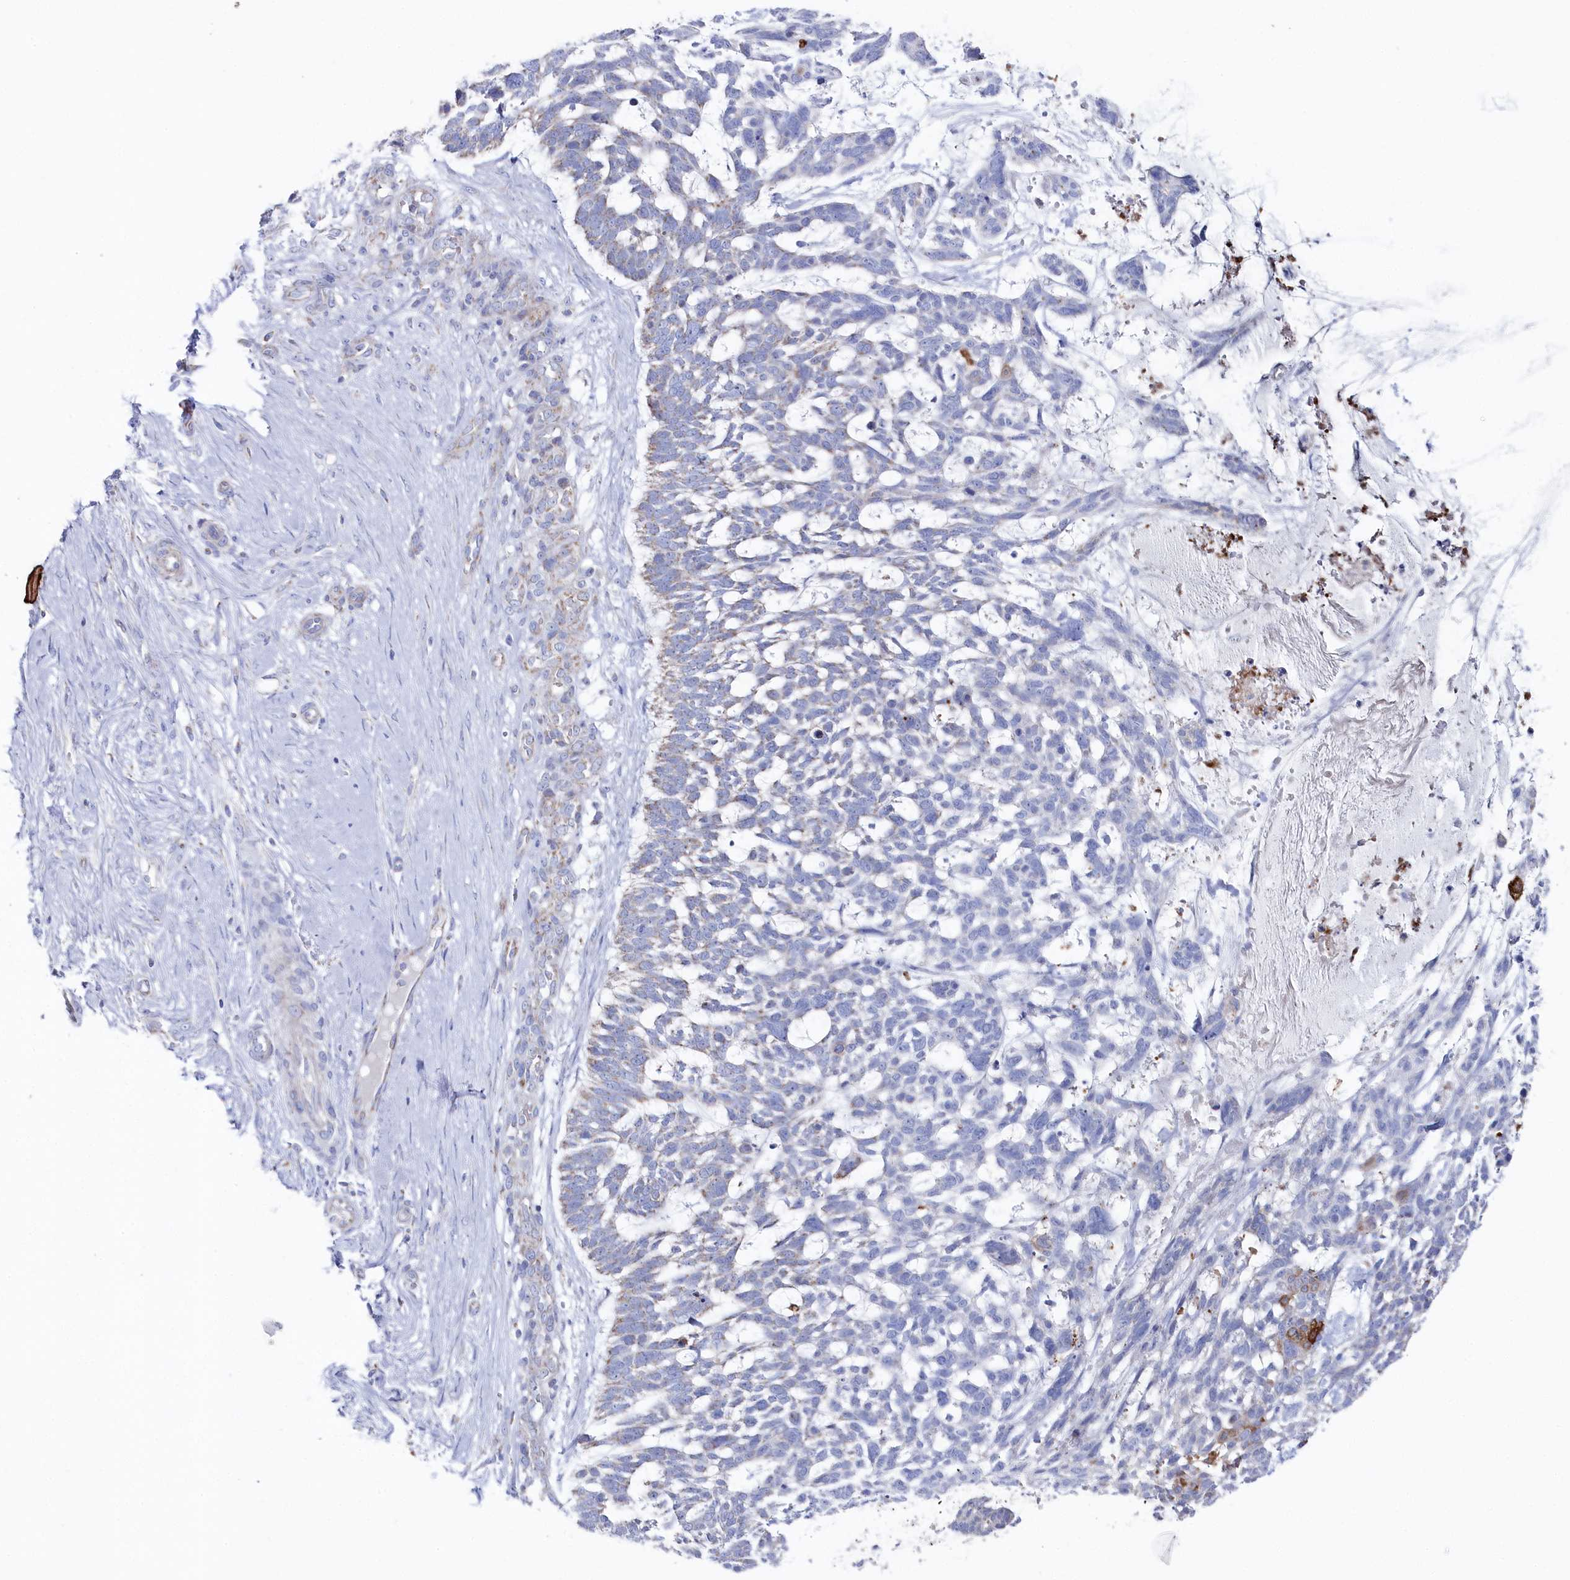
{"staining": {"intensity": "negative", "quantity": "none", "location": "none"}, "tissue": "skin cancer", "cell_type": "Tumor cells", "image_type": "cancer", "snomed": [{"axis": "morphology", "description": "Basal cell carcinoma"}, {"axis": "topography", "description": "Skin"}], "caption": "Image shows no protein expression in tumor cells of skin cancer tissue.", "gene": "GLS2", "patient": {"sex": "male", "age": 88}}